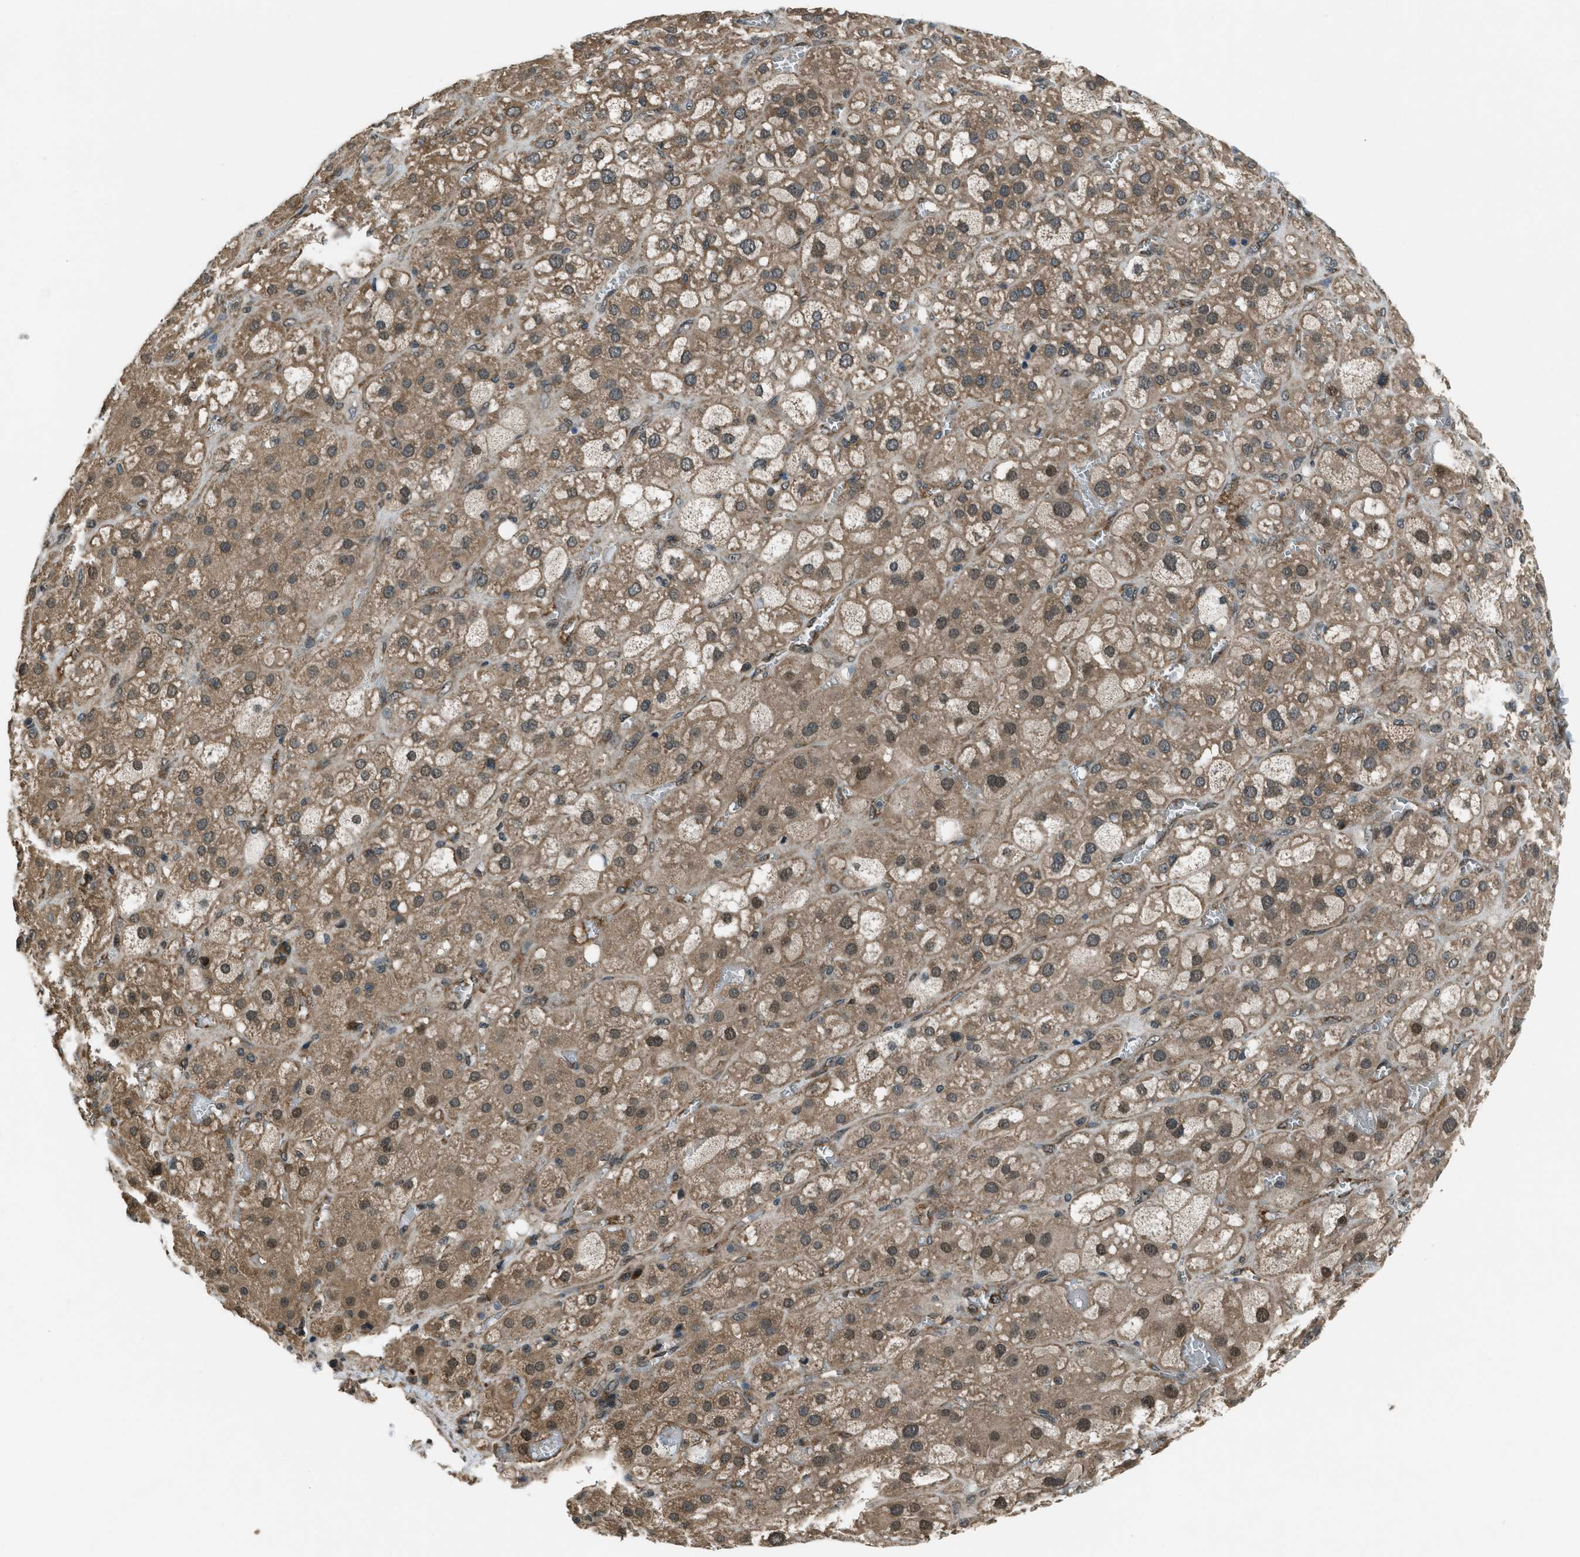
{"staining": {"intensity": "moderate", "quantity": ">75%", "location": "cytoplasmic/membranous,nuclear"}, "tissue": "adrenal gland", "cell_type": "Glandular cells", "image_type": "normal", "snomed": [{"axis": "morphology", "description": "Normal tissue, NOS"}, {"axis": "topography", "description": "Adrenal gland"}], "caption": "Immunohistochemical staining of unremarkable human adrenal gland demonstrates medium levels of moderate cytoplasmic/membranous,nuclear staining in approximately >75% of glandular cells. Immunohistochemistry (ihc) stains the protein of interest in brown and the nuclei are stained blue.", "gene": "ASAP2", "patient": {"sex": "female", "age": 47}}